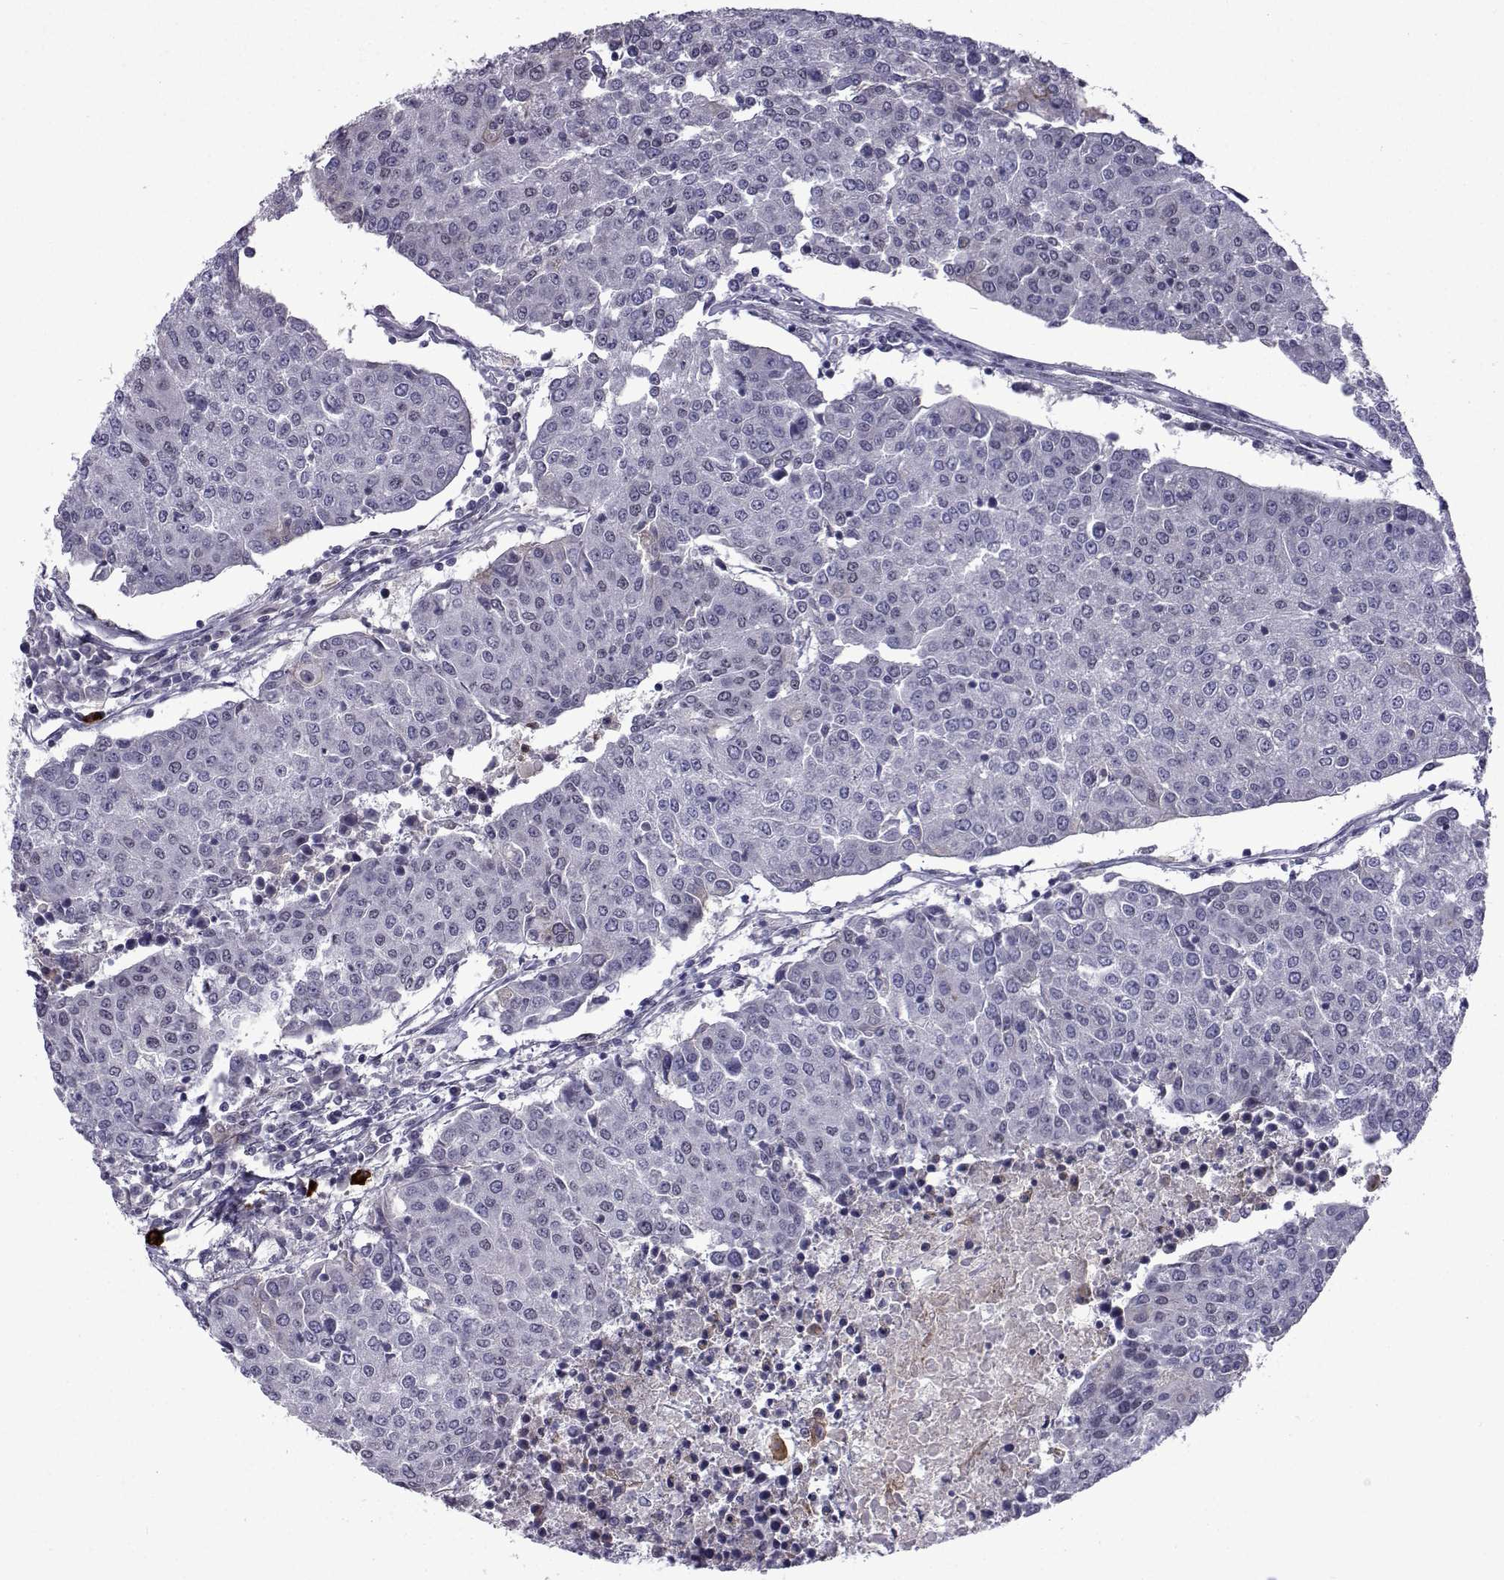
{"staining": {"intensity": "negative", "quantity": "none", "location": "none"}, "tissue": "urothelial cancer", "cell_type": "Tumor cells", "image_type": "cancer", "snomed": [{"axis": "morphology", "description": "Urothelial carcinoma, High grade"}, {"axis": "topography", "description": "Urinary bladder"}], "caption": "This is an IHC micrograph of human urothelial cancer. There is no expression in tumor cells.", "gene": "RBM24", "patient": {"sex": "female", "age": 85}}